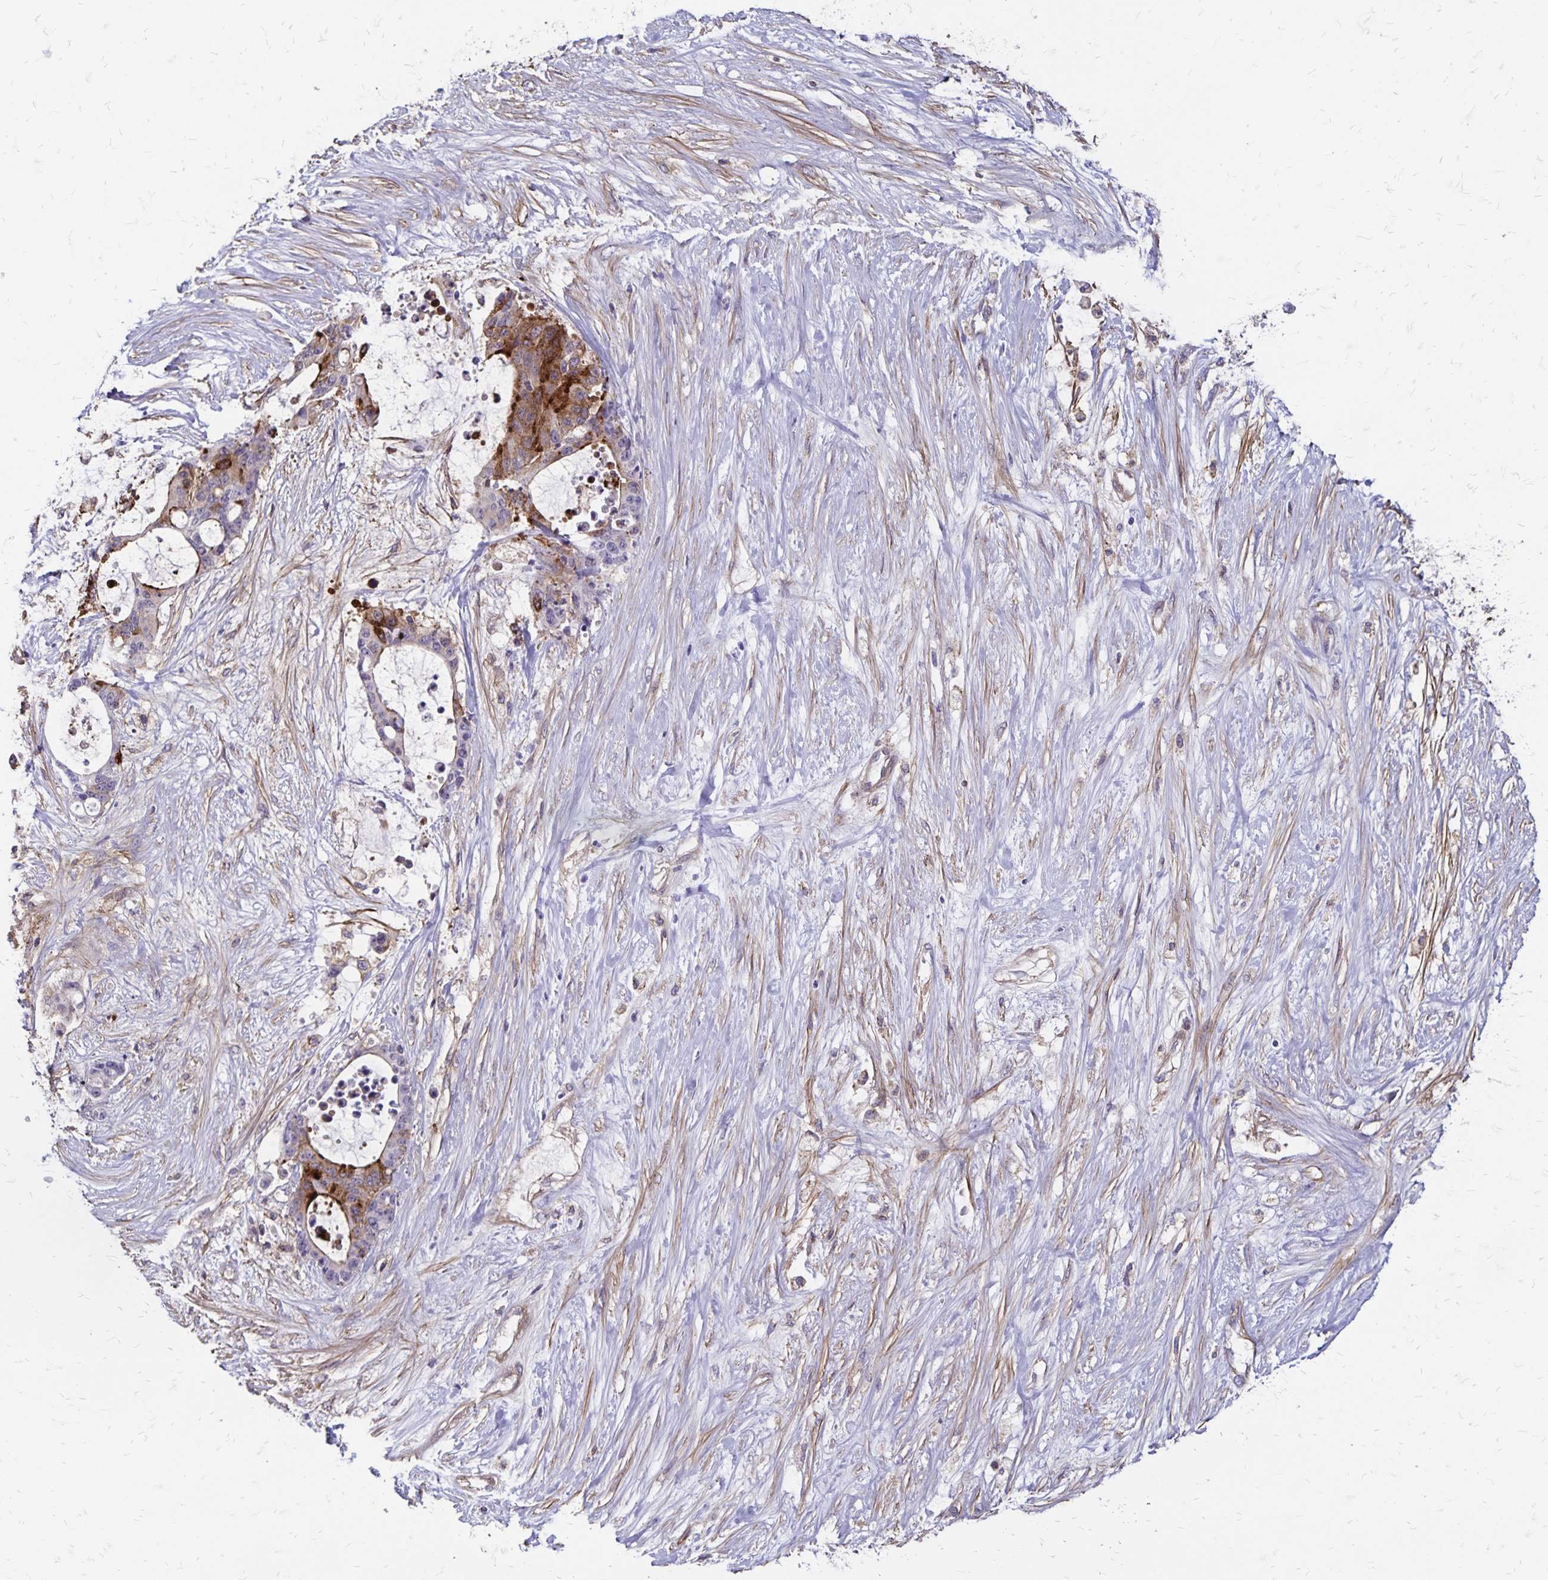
{"staining": {"intensity": "moderate", "quantity": "25%-75%", "location": "cytoplasmic/membranous"}, "tissue": "liver cancer", "cell_type": "Tumor cells", "image_type": "cancer", "snomed": [{"axis": "morphology", "description": "Normal tissue, NOS"}, {"axis": "morphology", "description": "Cholangiocarcinoma"}, {"axis": "topography", "description": "Liver"}, {"axis": "topography", "description": "Peripheral nerve tissue"}], "caption": "A photomicrograph showing moderate cytoplasmic/membranous staining in approximately 25%-75% of tumor cells in liver cholangiocarcinoma, as visualized by brown immunohistochemical staining.", "gene": "TNS3", "patient": {"sex": "female", "age": 73}}